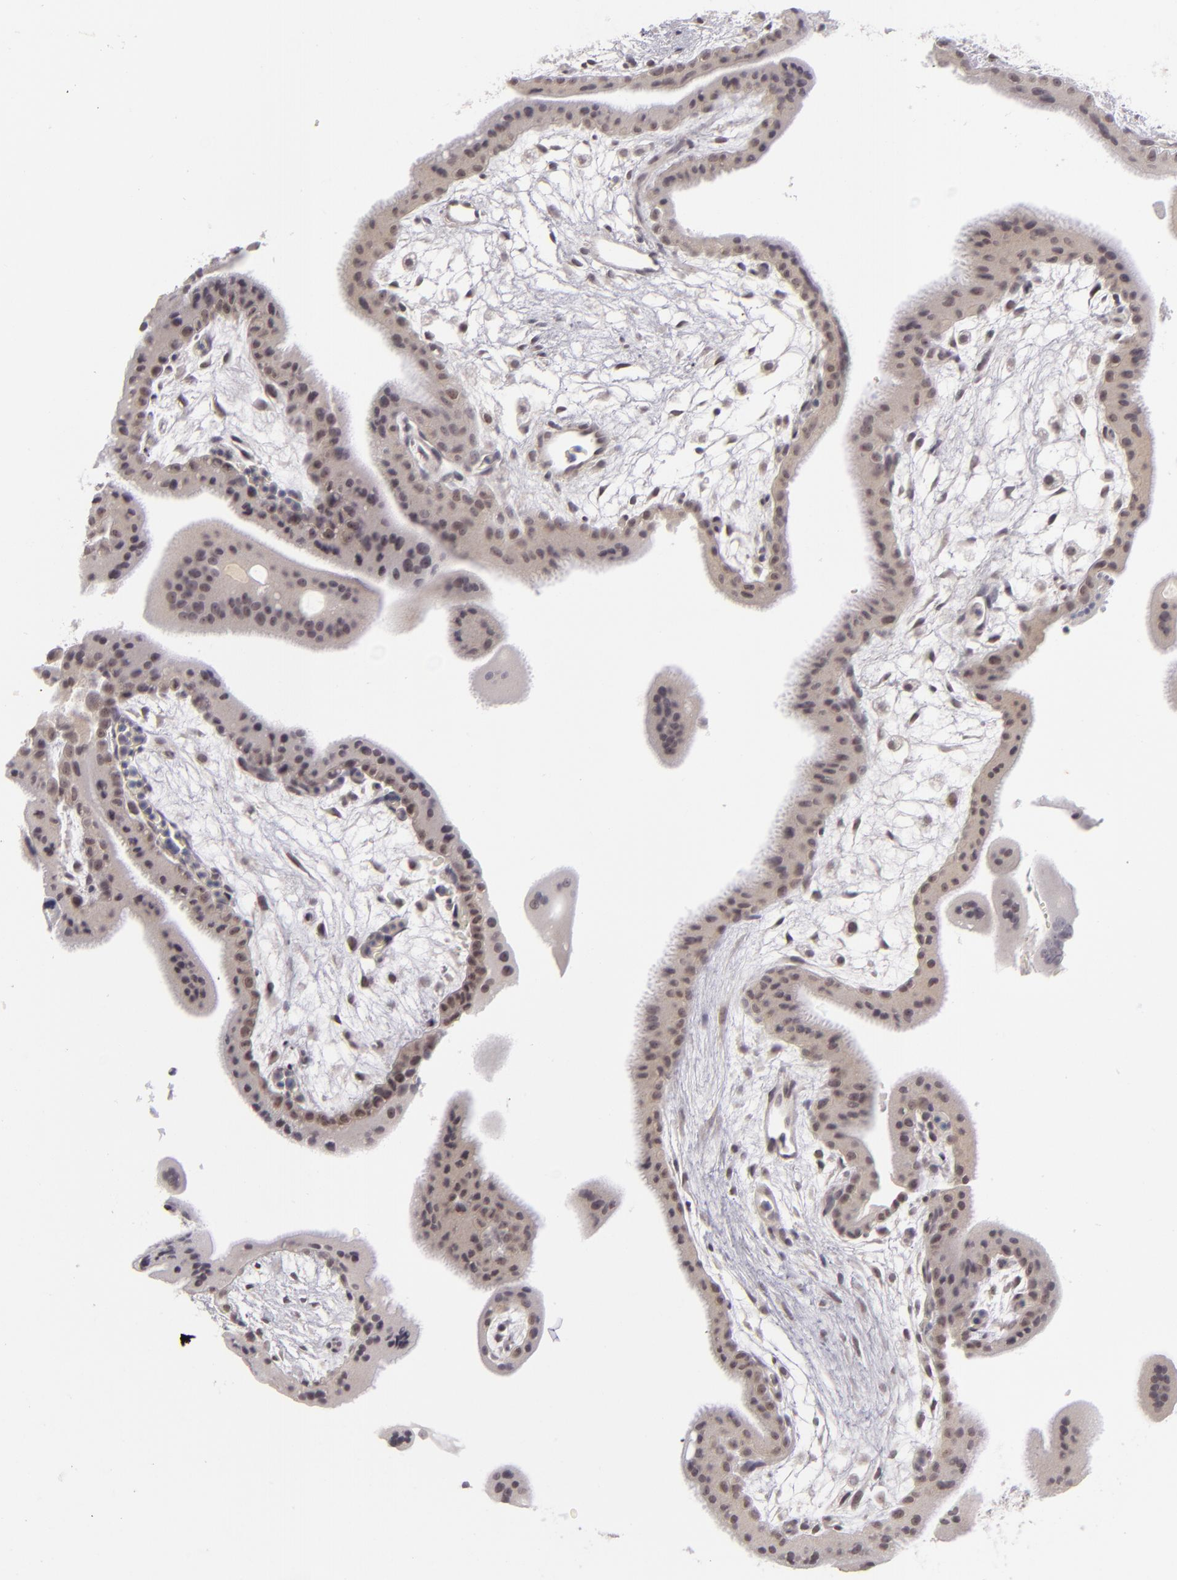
{"staining": {"intensity": "weak", "quantity": ">75%", "location": "cytoplasmic/membranous,nuclear"}, "tissue": "placenta", "cell_type": "Decidual cells", "image_type": "normal", "snomed": [{"axis": "morphology", "description": "Normal tissue, NOS"}, {"axis": "topography", "description": "Placenta"}], "caption": "Placenta stained with a brown dye shows weak cytoplasmic/membranous,nuclear positive staining in approximately >75% of decidual cells.", "gene": "DLG3", "patient": {"sex": "female", "age": 35}}